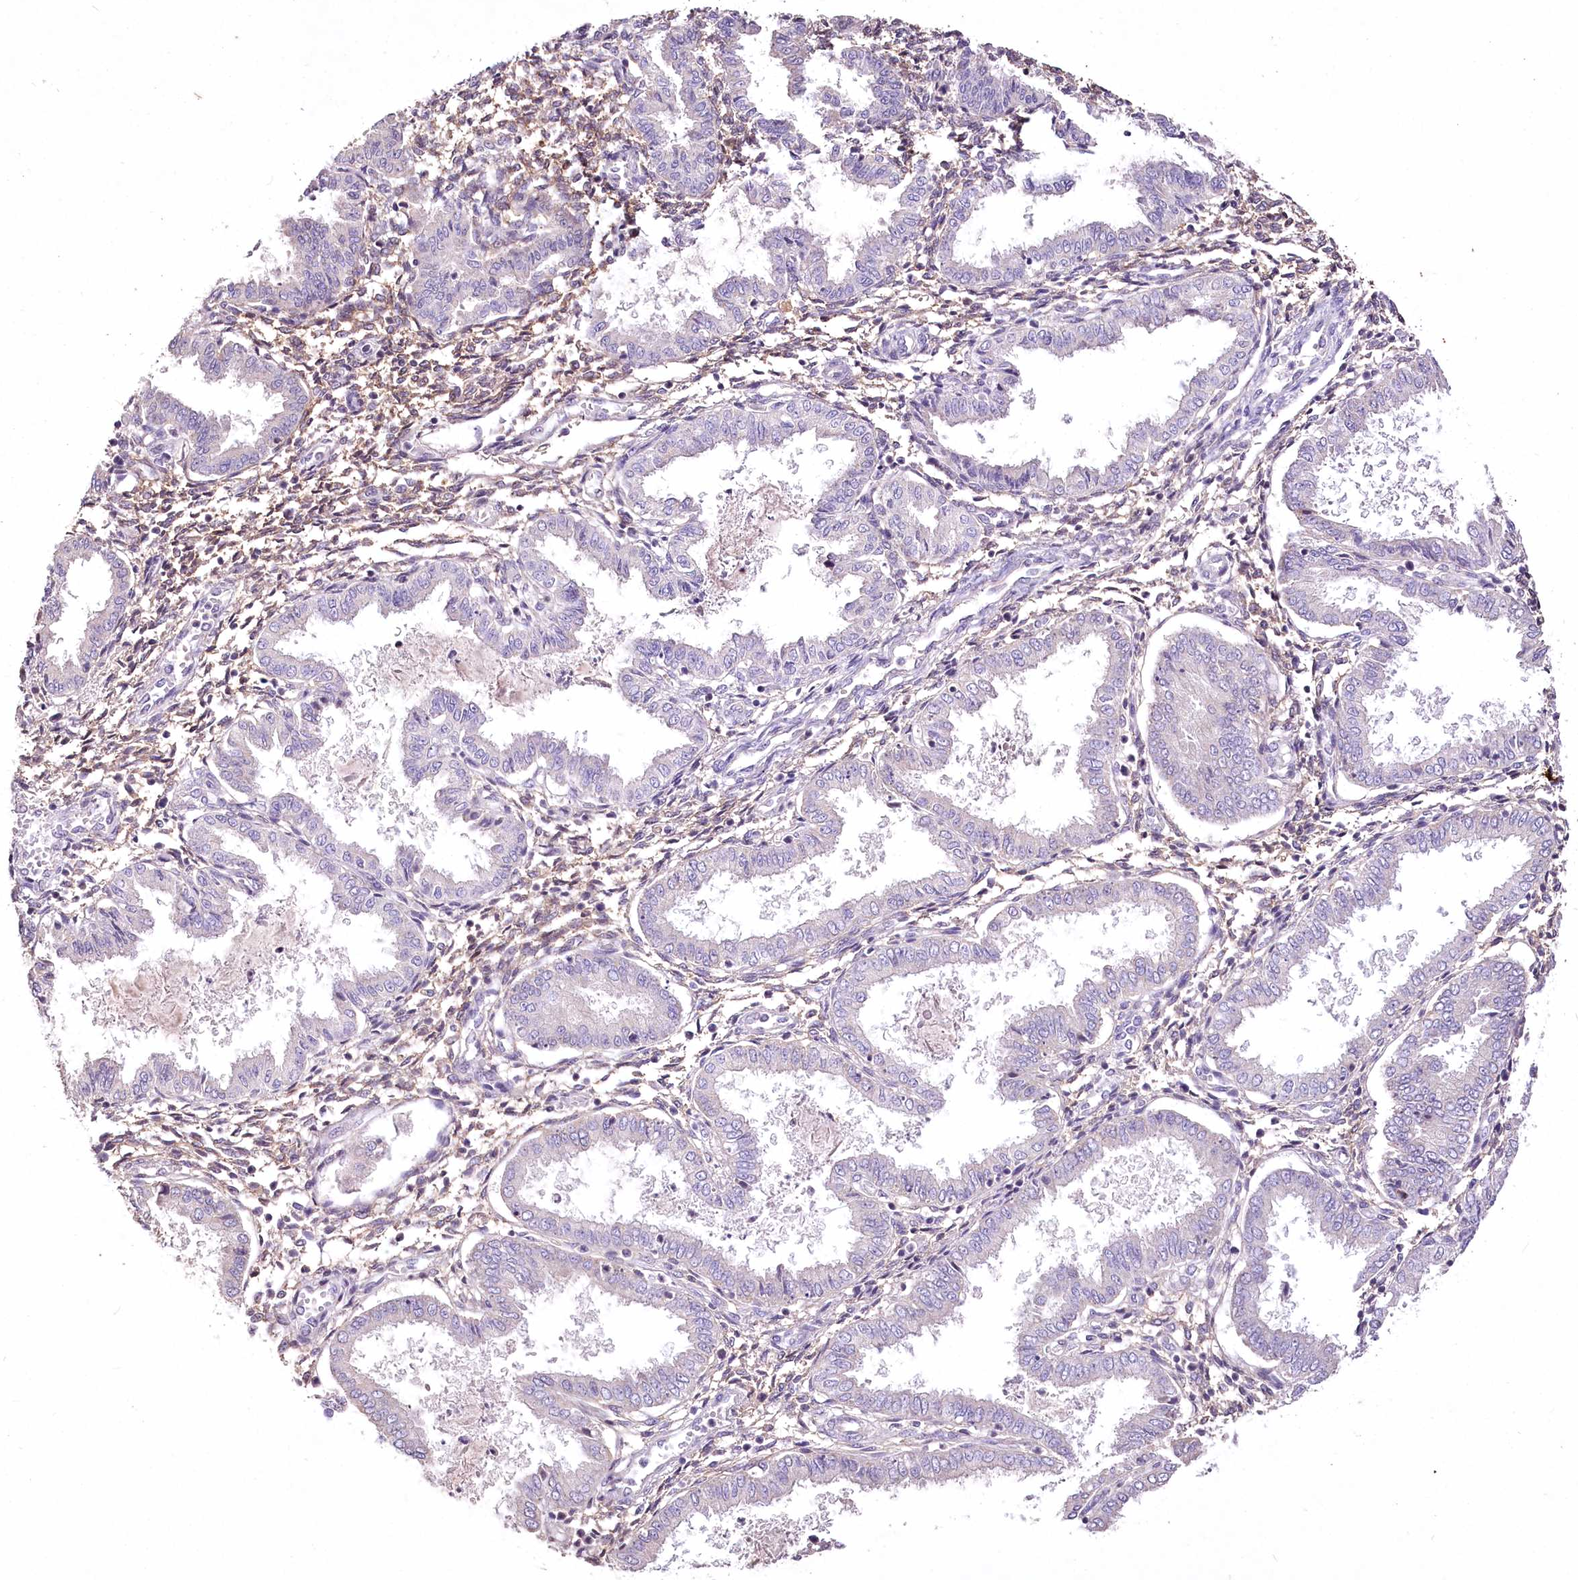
{"staining": {"intensity": "weak", "quantity": "25%-75%", "location": "cytoplasmic/membranous"}, "tissue": "endometrium", "cell_type": "Cells in endometrial stroma", "image_type": "normal", "snomed": [{"axis": "morphology", "description": "Normal tissue, NOS"}, {"axis": "topography", "description": "Endometrium"}], "caption": "Unremarkable endometrium reveals weak cytoplasmic/membranous staining in about 25%-75% of cells in endometrial stroma The staining was performed using DAB (3,3'-diaminobenzidine) to visualize the protein expression in brown, while the nuclei were stained in blue with hematoxylin (Magnification: 20x)..", "gene": "ENPP1", "patient": {"sex": "female", "age": 33}}